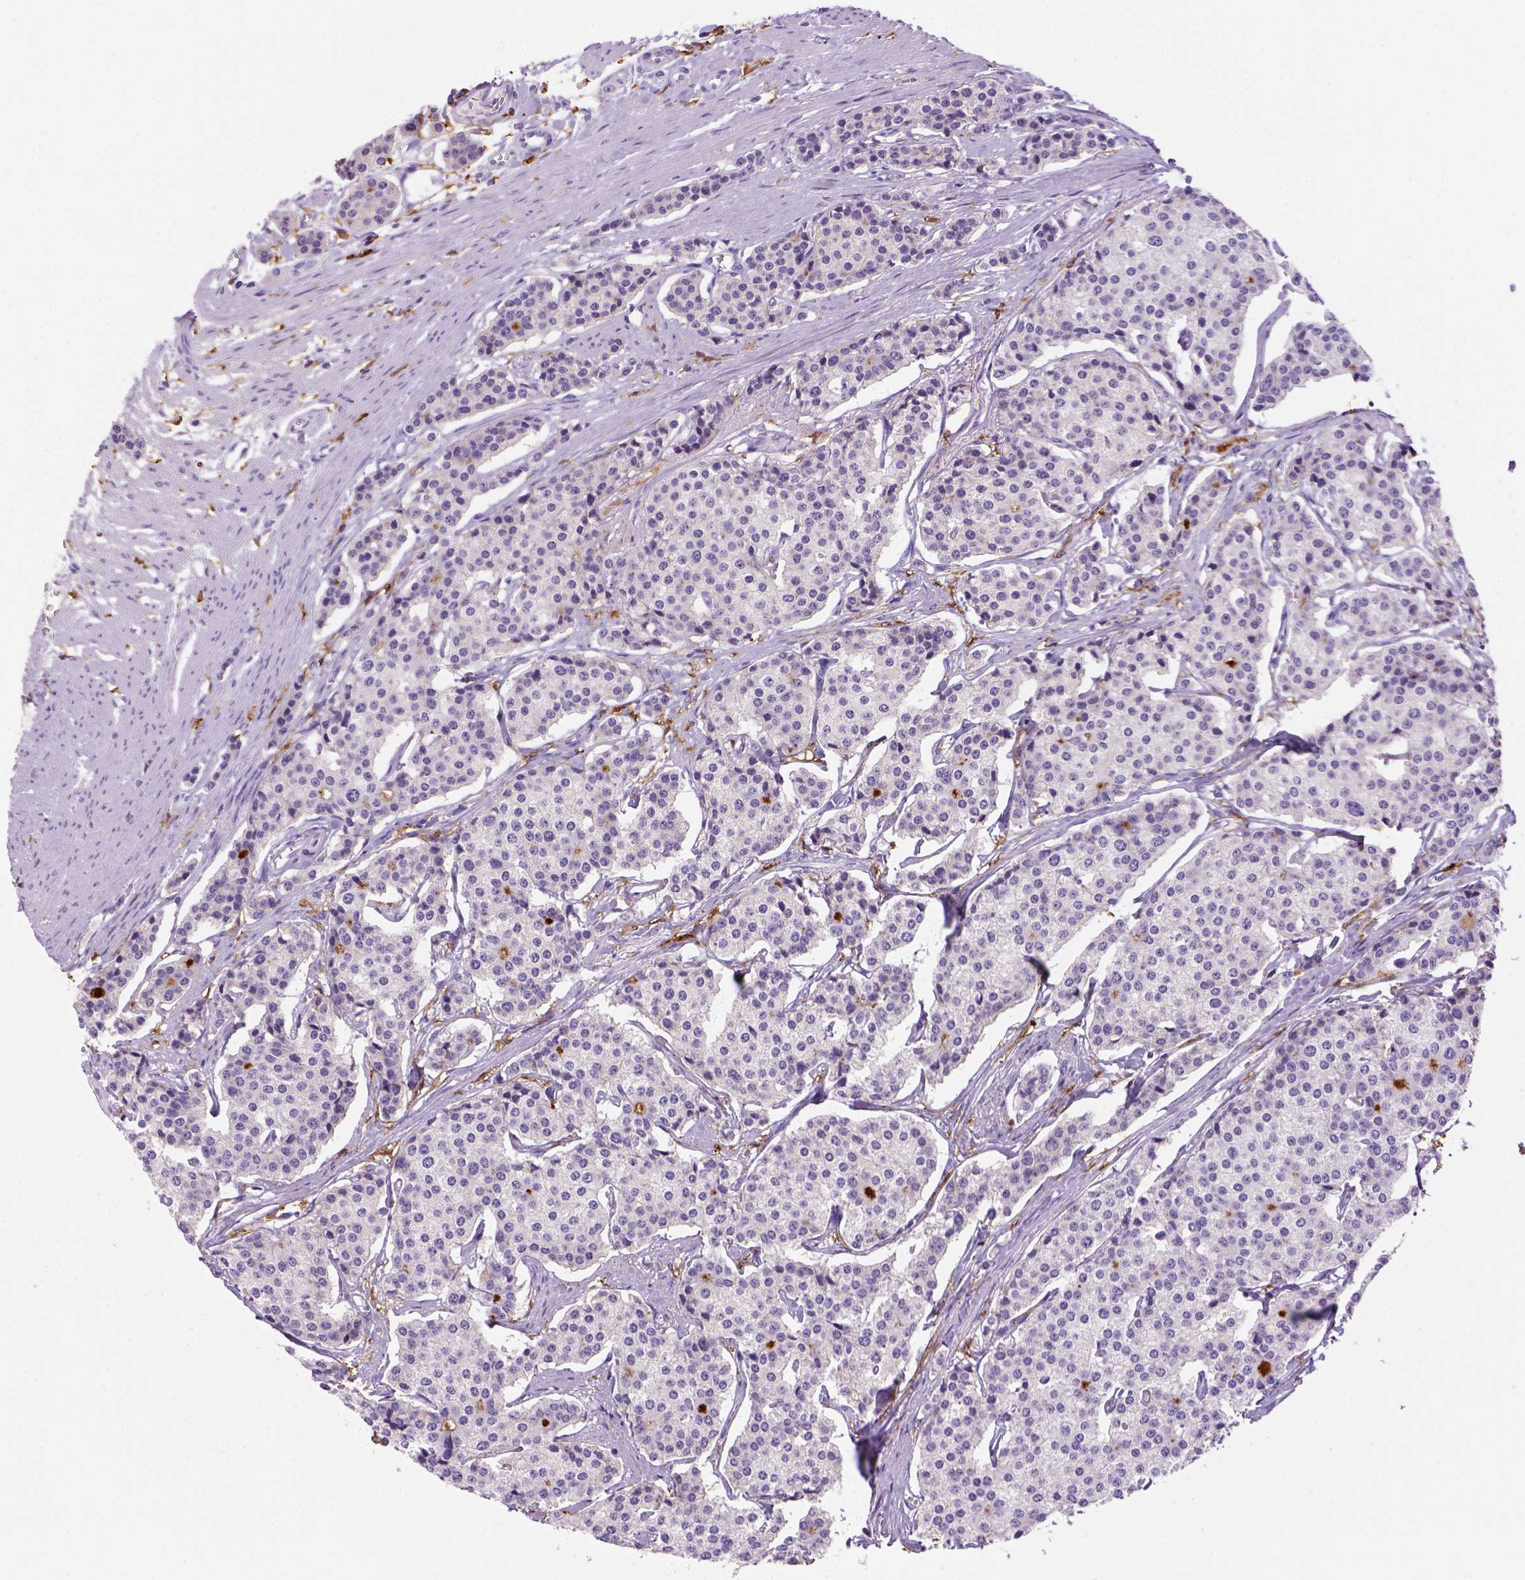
{"staining": {"intensity": "negative", "quantity": "none", "location": "none"}, "tissue": "carcinoid", "cell_type": "Tumor cells", "image_type": "cancer", "snomed": [{"axis": "morphology", "description": "Carcinoid, malignant, NOS"}, {"axis": "topography", "description": "Small intestine"}], "caption": "Immunohistochemical staining of human carcinoid (malignant) reveals no significant staining in tumor cells.", "gene": "CD14", "patient": {"sex": "female", "age": 65}}